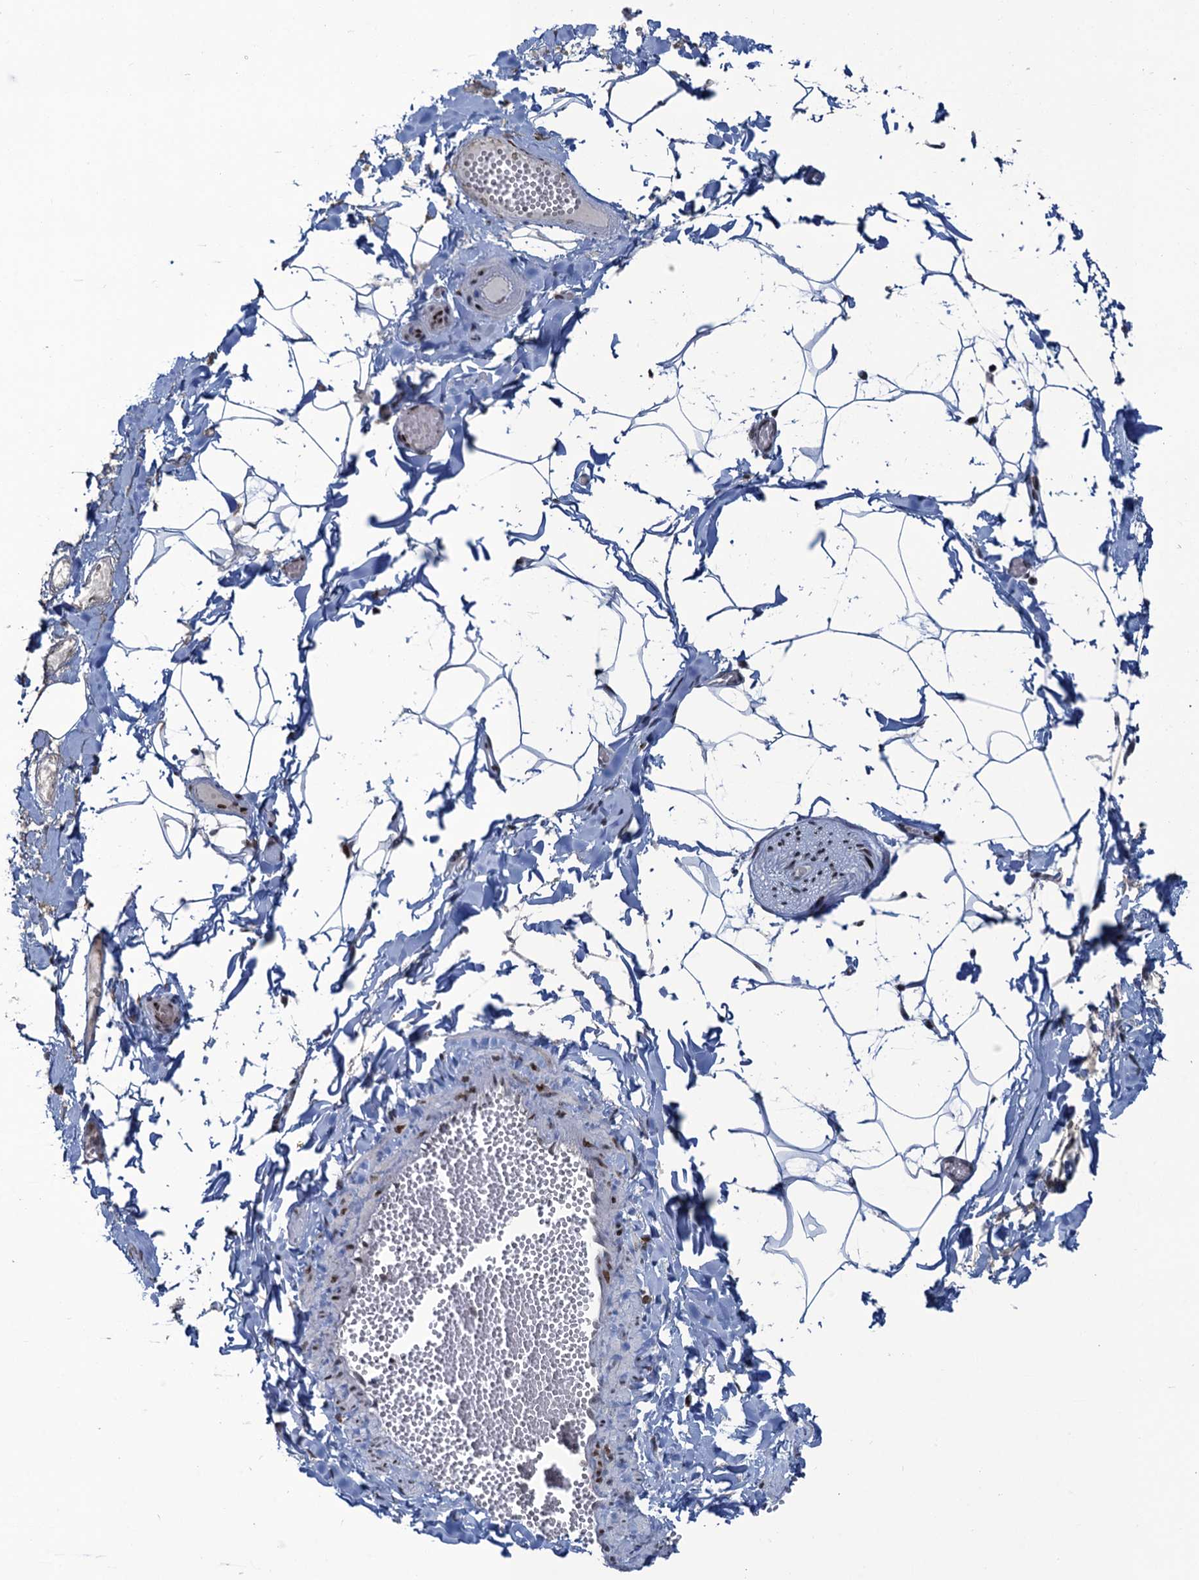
{"staining": {"intensity": "negative", "quantity": "none", "location": "none"}, "tissue": "adipose tissue", "cell_type": "Adipocytes", "image_type": "normal", "snomed": [{"axis": "morphology", "description": "Normal tissue, NOS"}, {"axis": "topography", "description": "Gallbladder"}, {"axis": "topography", "description": "Peripheral nerve tissue"}], "caption": "Immunohistochemistry (IHC) photomicrograph of unremarkable human adipose tissue stained for a protein (brown), which demonstrates no expression in adipocytes. (Immunohistochemistry, brightfield microscopy, high magnification).", "gene": "FYB1", "patient": {"sex": "male", "age": 38}}